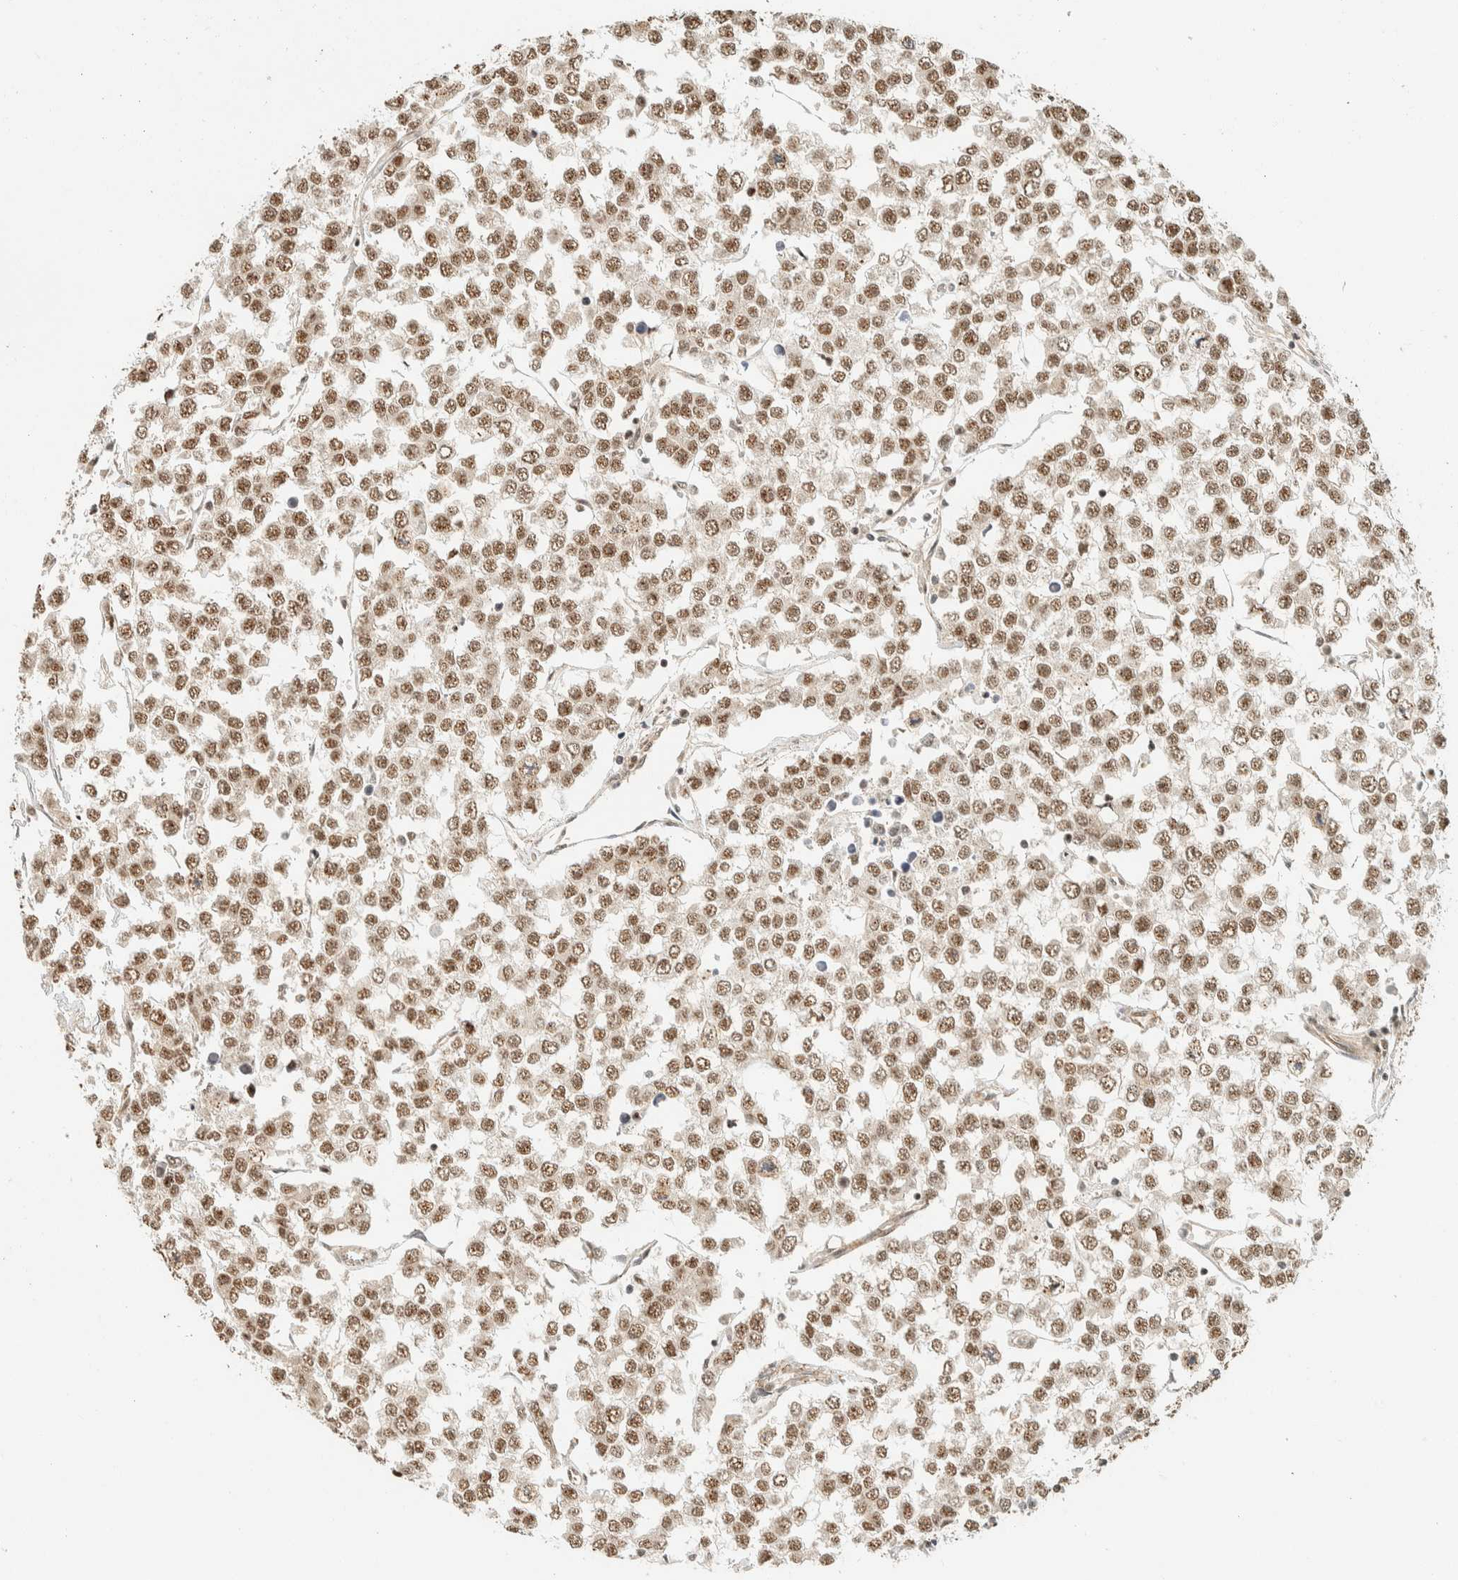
{"staining": {"intensity": "moderate", "quantity": ">75%", "location": "nuclear"}, "tissue": "testis cancer", "cell_type": "Tumor cells", "image_type": "cancer", "snomed": [{"axis": "morphology", "description": "Seminoma, NOS"}, {"axis": "morphology", "description": "Carcinoma, Embryonal, NOS"}, {"axis": "topography", "description": "Testis"}], "caption": "Immunohistochemical staining of human testis seminoma exhibits medium levels of moderate nuclear protein positivity in about >75% of tumor cells.", "gene": "SIK1", "patient": {"sex": "male", "age": 52}}